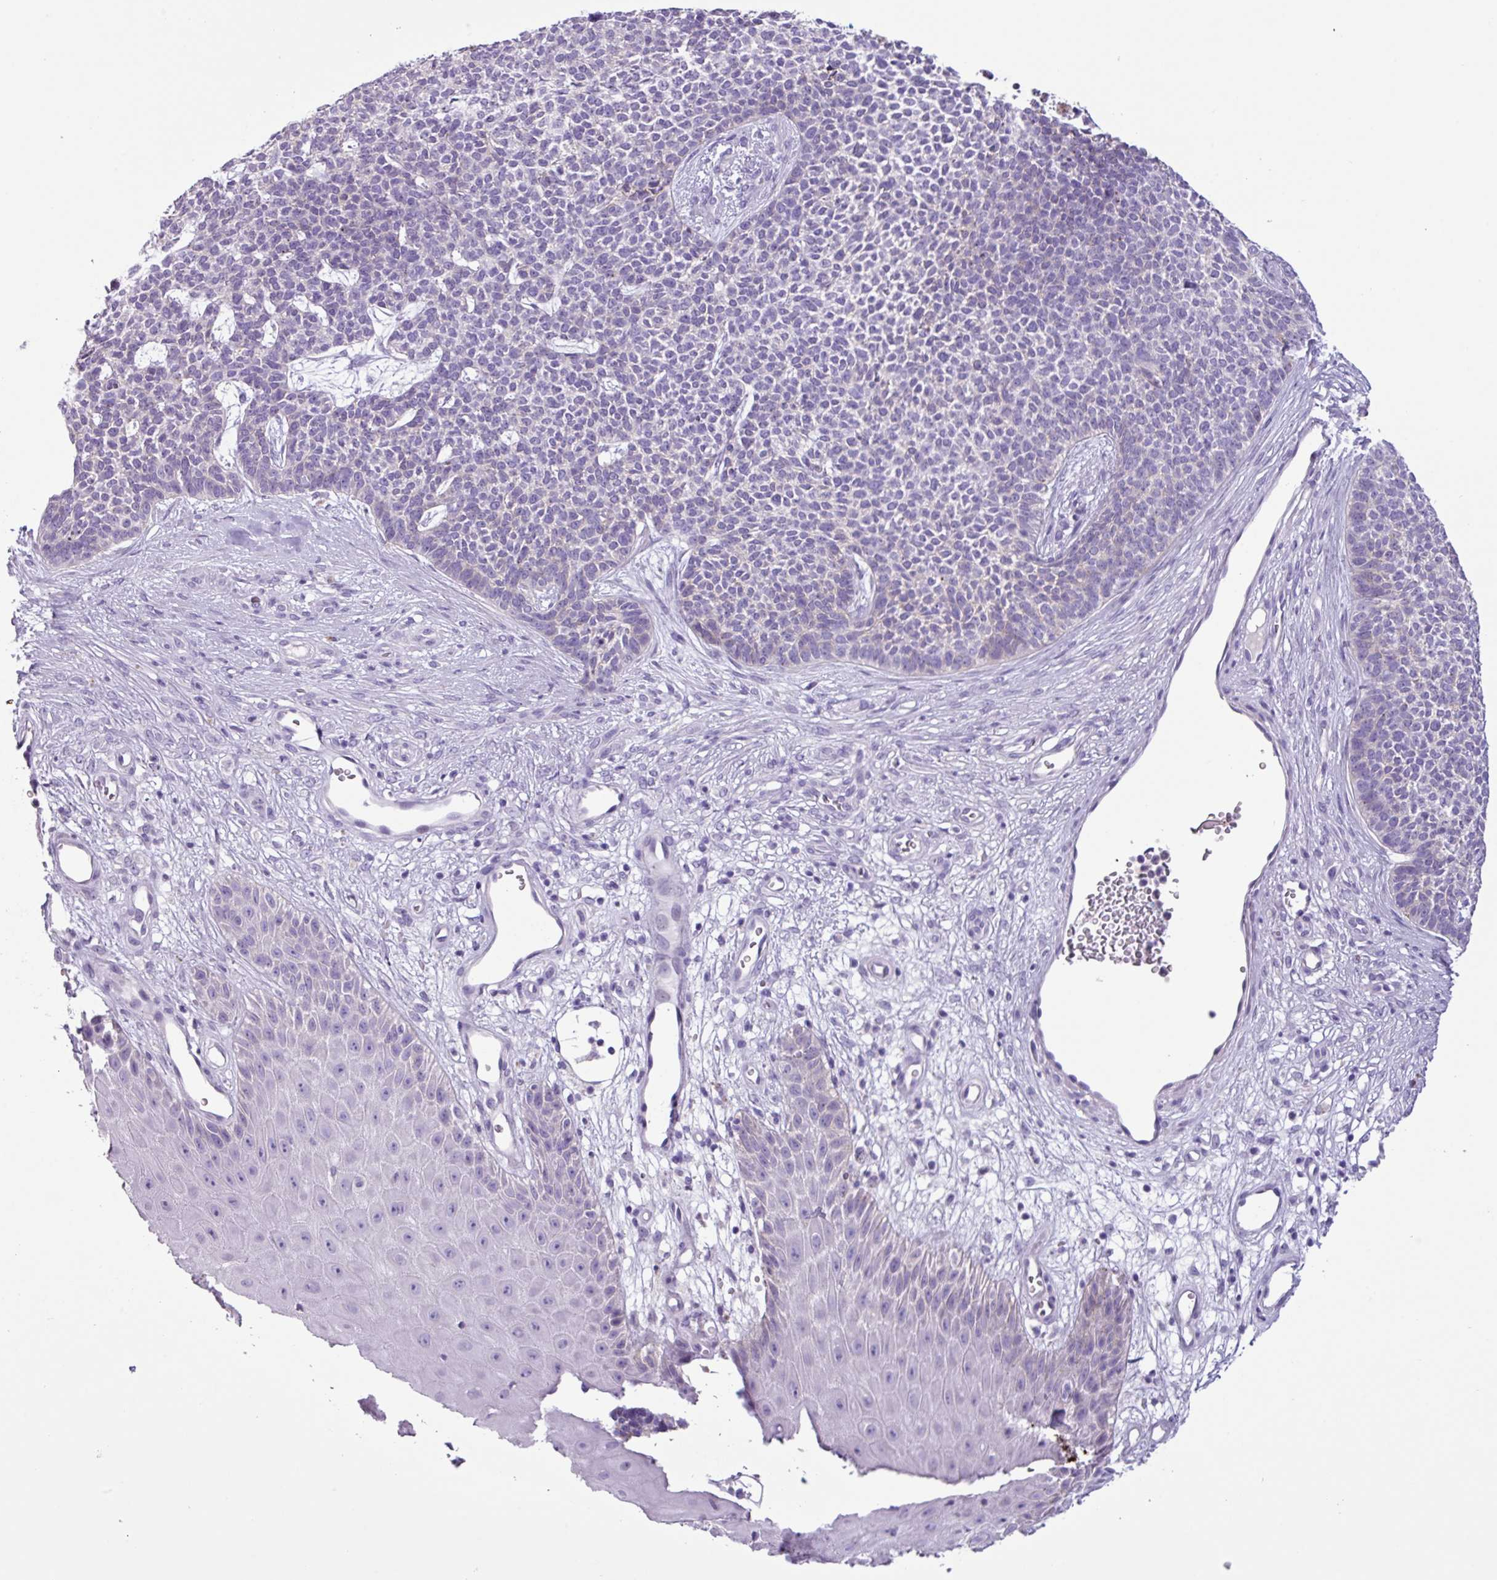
{"staining": {"intensity": "negative", "quantity": "none", "location": "none"}, "tissue": "skin cancer", "cell_type": "Tumor cells", "image_type": "cancer", "snomed": [{"axis": "morphology", "description": "Basal cell carcinoma"}, {"axis": "topography", "description": "Skin"}], "caption": "High power microscopy photomicrograph of an immunohistochemistry photomicrograph of skin cancer, revealing no significant positivity in tumor cells.", "gene": "CYSTM1", "patient": {"sex": "female", "age": 84}}